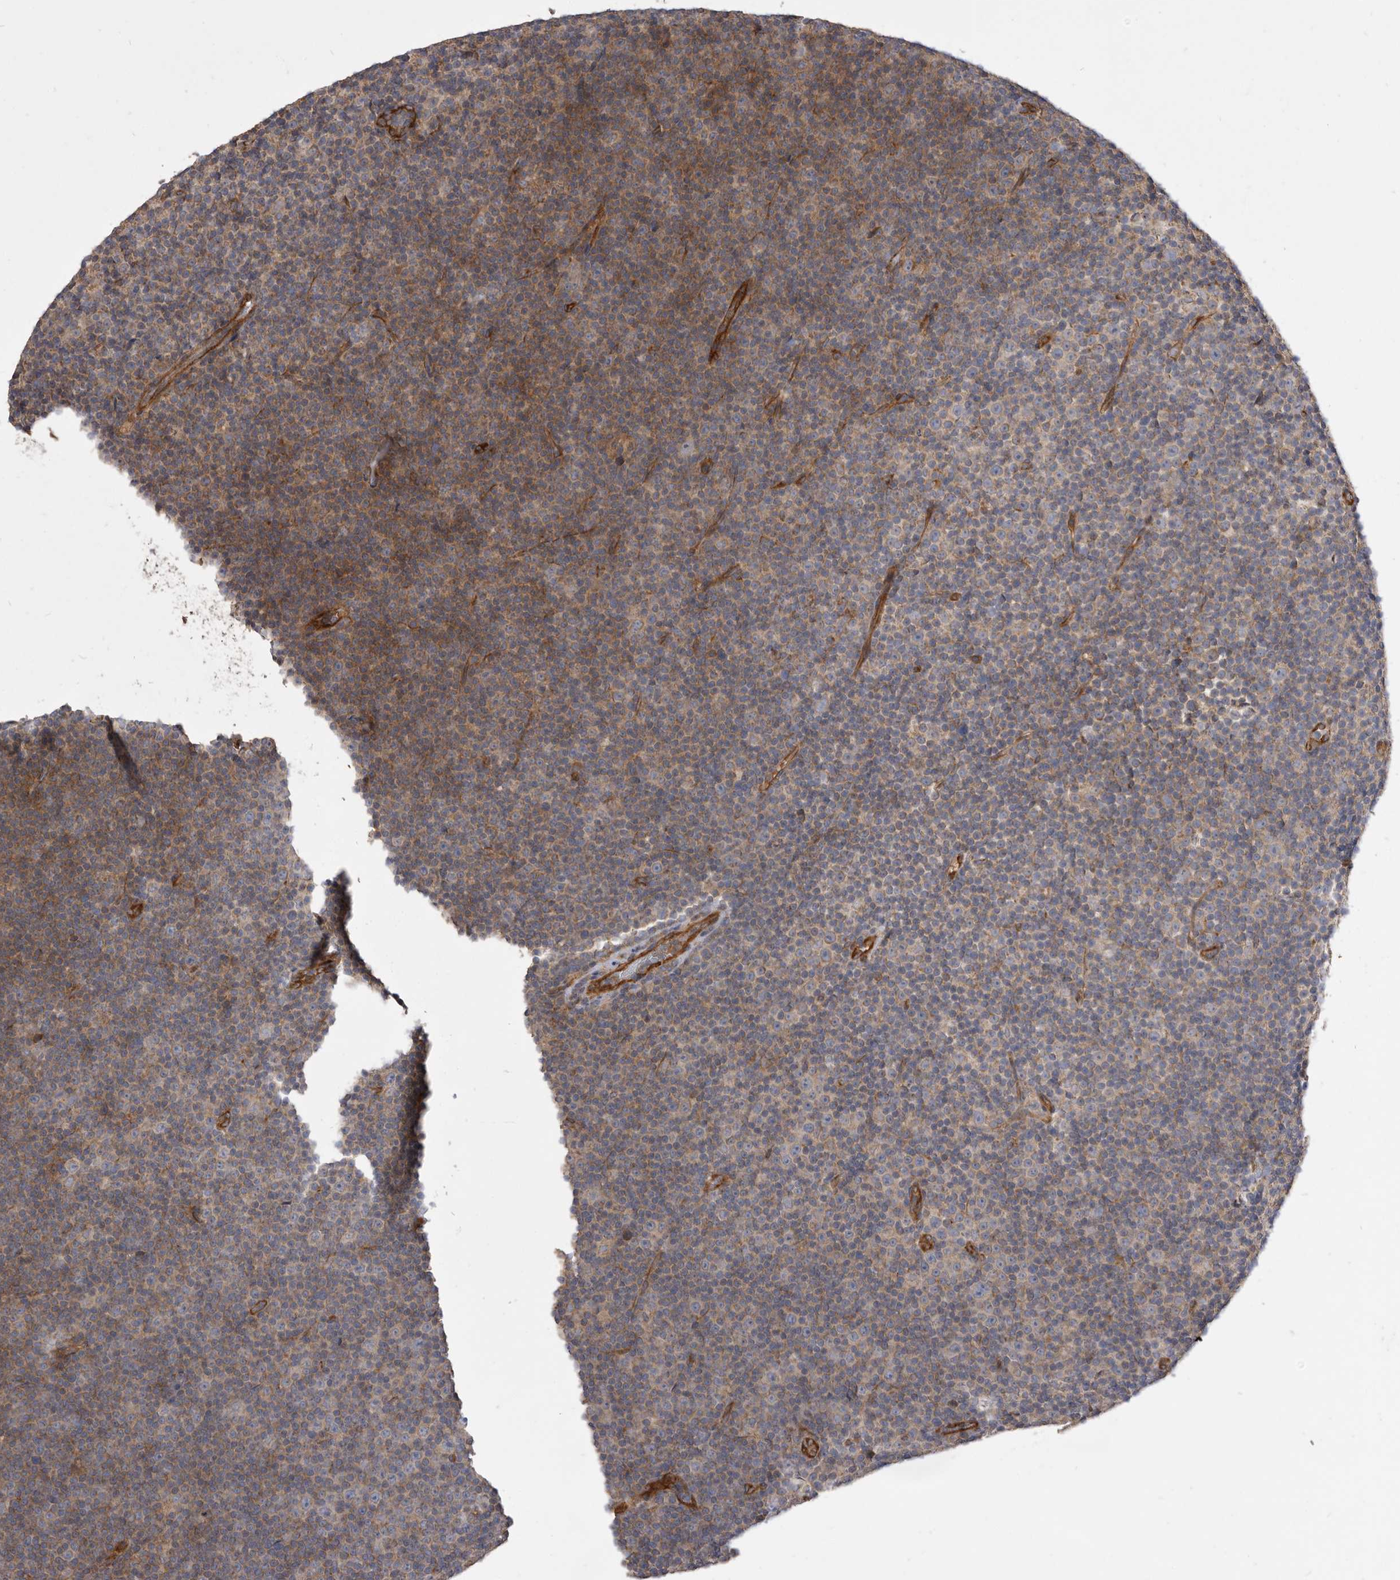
{"staining": {"intensity": "negative", "quantity": "none", "location": "none"}, "tissue": "lymphoma", "cell_type": "Tumor cells", "image_type": "cancer", "snomed": [{"axis": "morphology", "description": "Malignant lymphoma, non-Hodgkin's type, Low grade"}, {"axis": "topography", "description": "Lymph node"}], "caption": "This is an immunohistochemistry (IHC) image of malignant lymphoma, non-Hodgkin's type (low-grade). There is no staining in tumor cells.", "gene": "VPS45", "patient": {"sex": "female", "age": 67}}